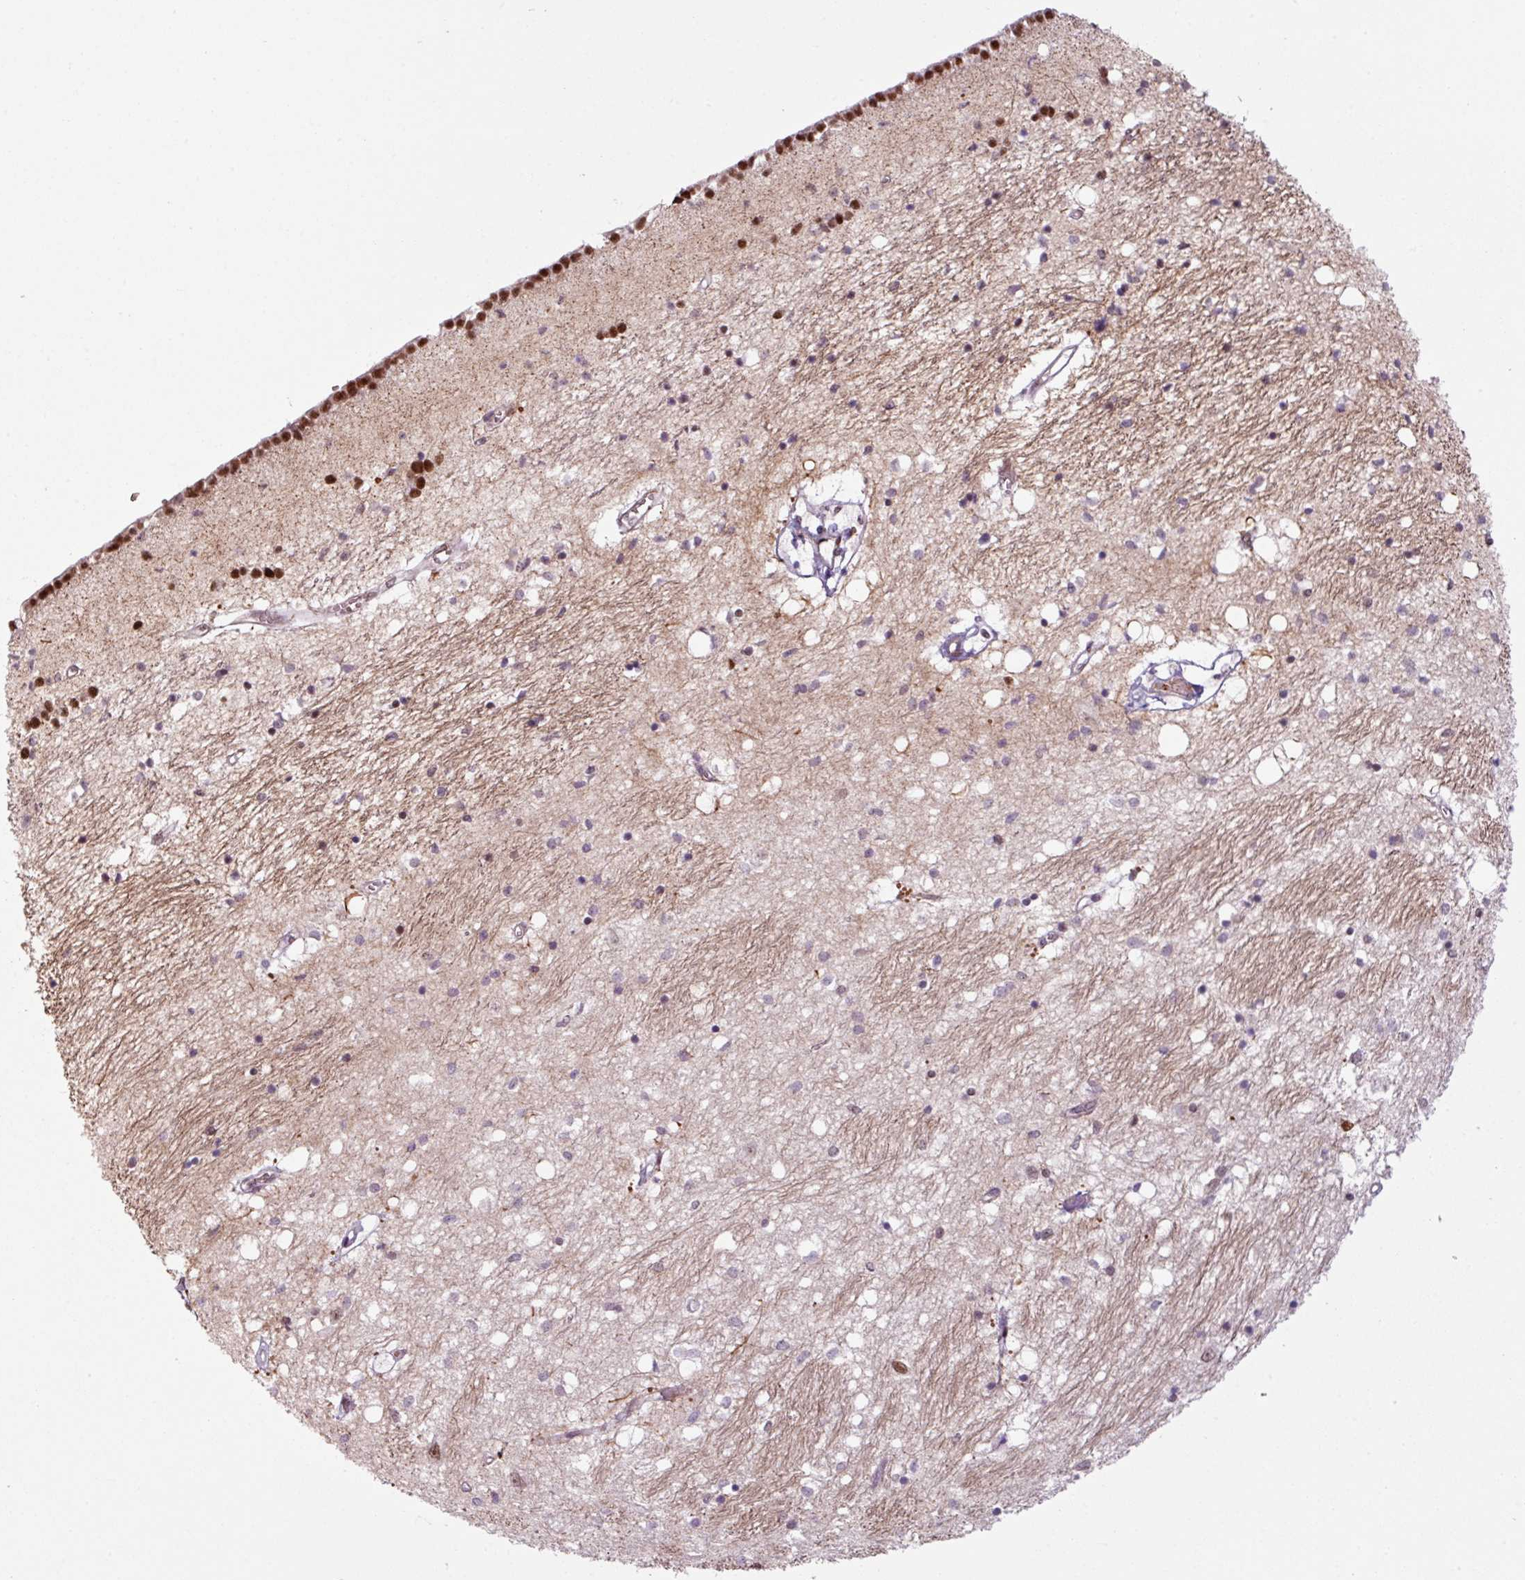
{"staining": {"intensity": "strong", "quantity": "25%-75%", "location": "nuclear"}, "tissue": "caudate", "cell_type": "Glial cells", "image_type": "normal", "snomed": [{"axis": "morphology", "description": "Normal tissue, NOS"}, {"axis": "topography", "description": "Lateral ventricle wall"}], "caption": "Immunohistochemical staining of benign caudate shows strong nuclear protein expression in approximately 25%-75% of glial cells. The staining is performed using DAB brown chromogen to label protein expression. The nuclei are counter-stained blue using hematoxylin.", "gene": "PRDM5", "patient": {"sex": "male", "age": 70}}